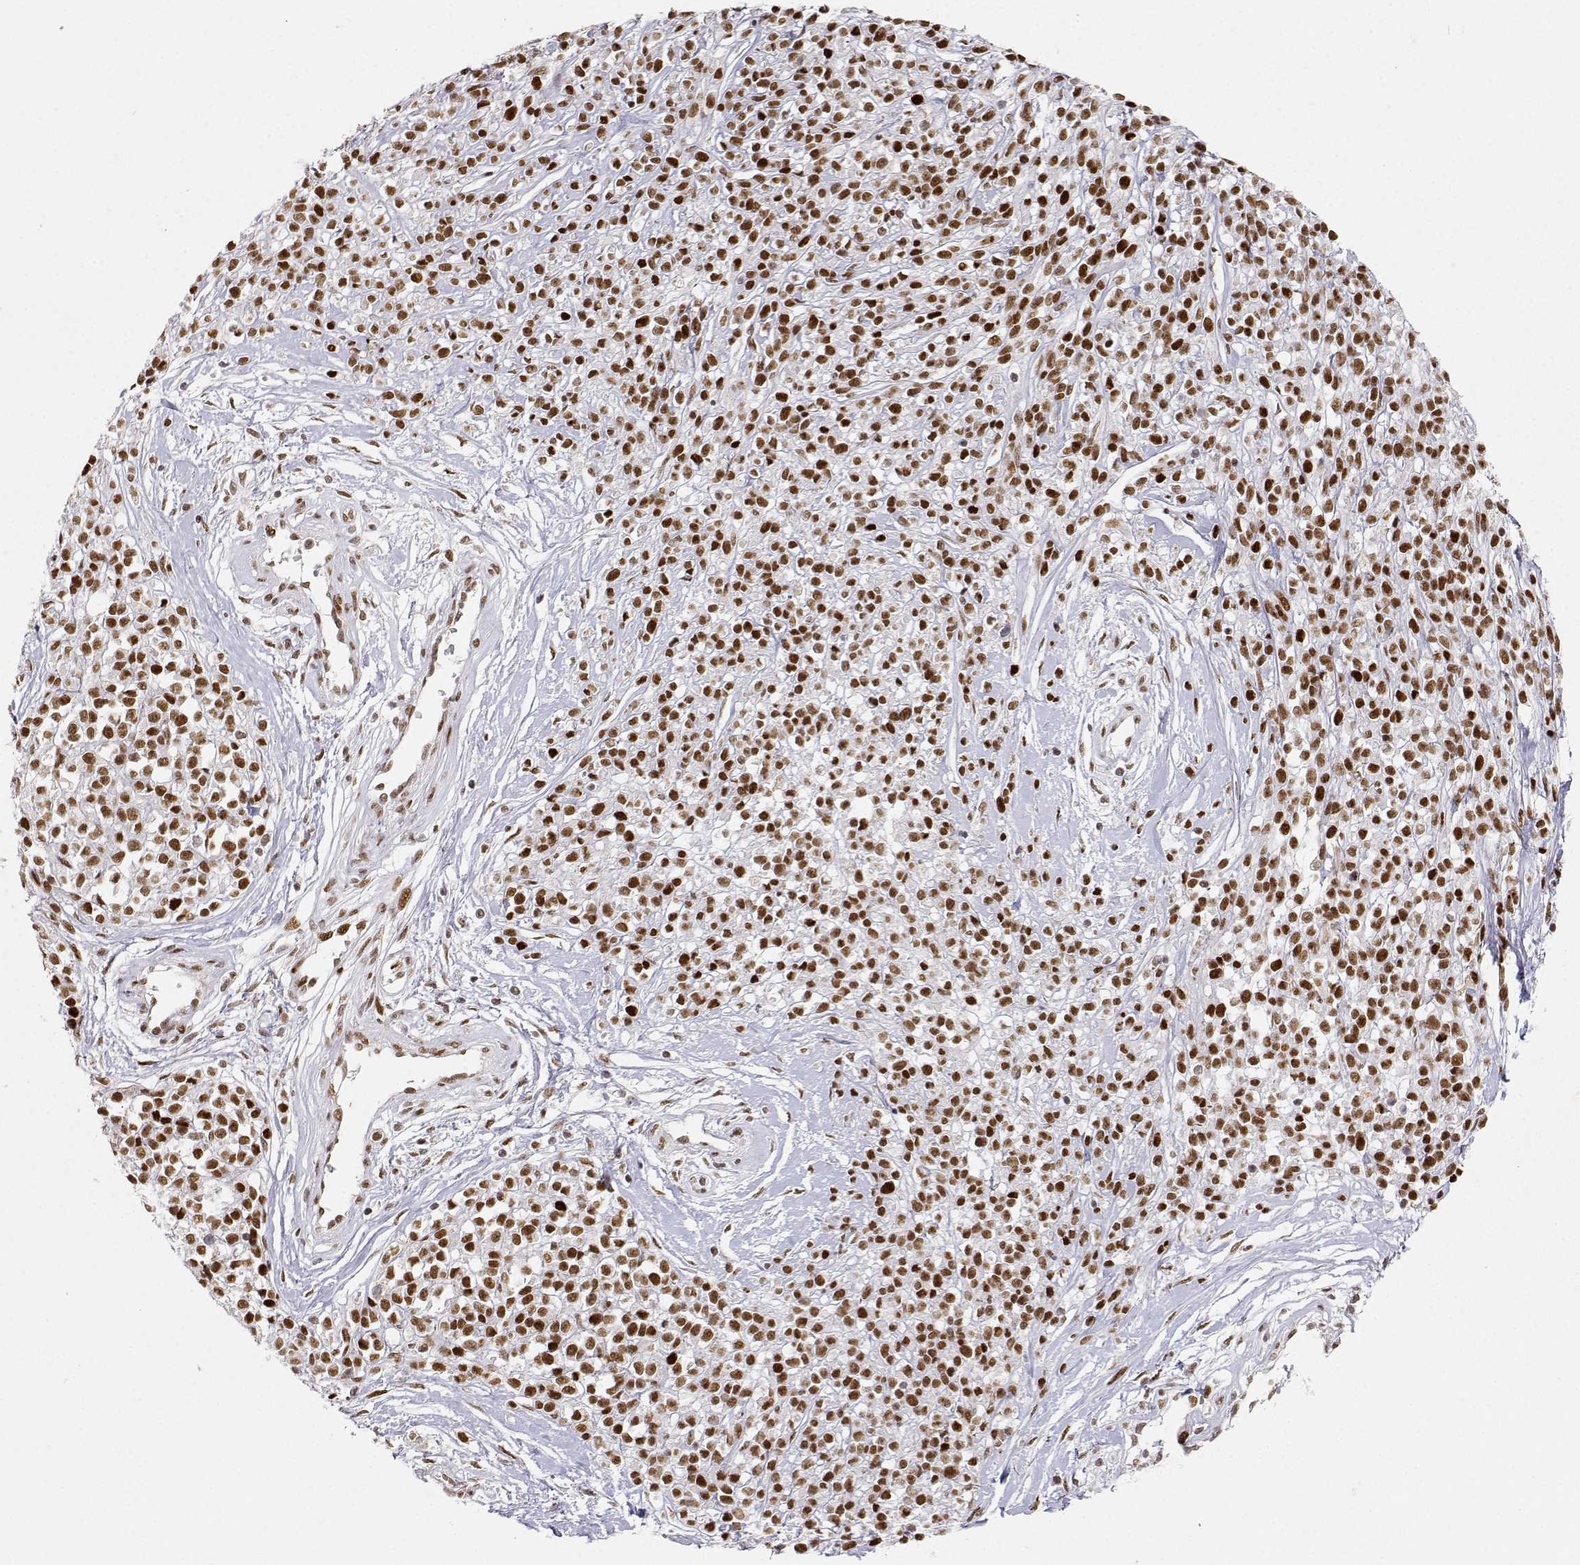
{"staining": {"intensity": "strong", "quantity": ">75%", "location": "nuclear"}, "tissue": "melanoma", "cell_type": "Tumor cells", "image_type": "cancer", "snomed": [{"axis": "morphology", "description": "Malignant melanoma, NOS"}, {"axis": "topography", "description": "Skin"}, {"axis": "topography", "description": "Skin of trunk"}], "caption": "An immunohistochemistry (IHC) micrograph of tumor tissue is shown. Protein staining in brown highlights strong nuclear positivity in melanoma within tumor cells.", "gene": "RSF1", "patient": {"sex": "male", "age": 74}}